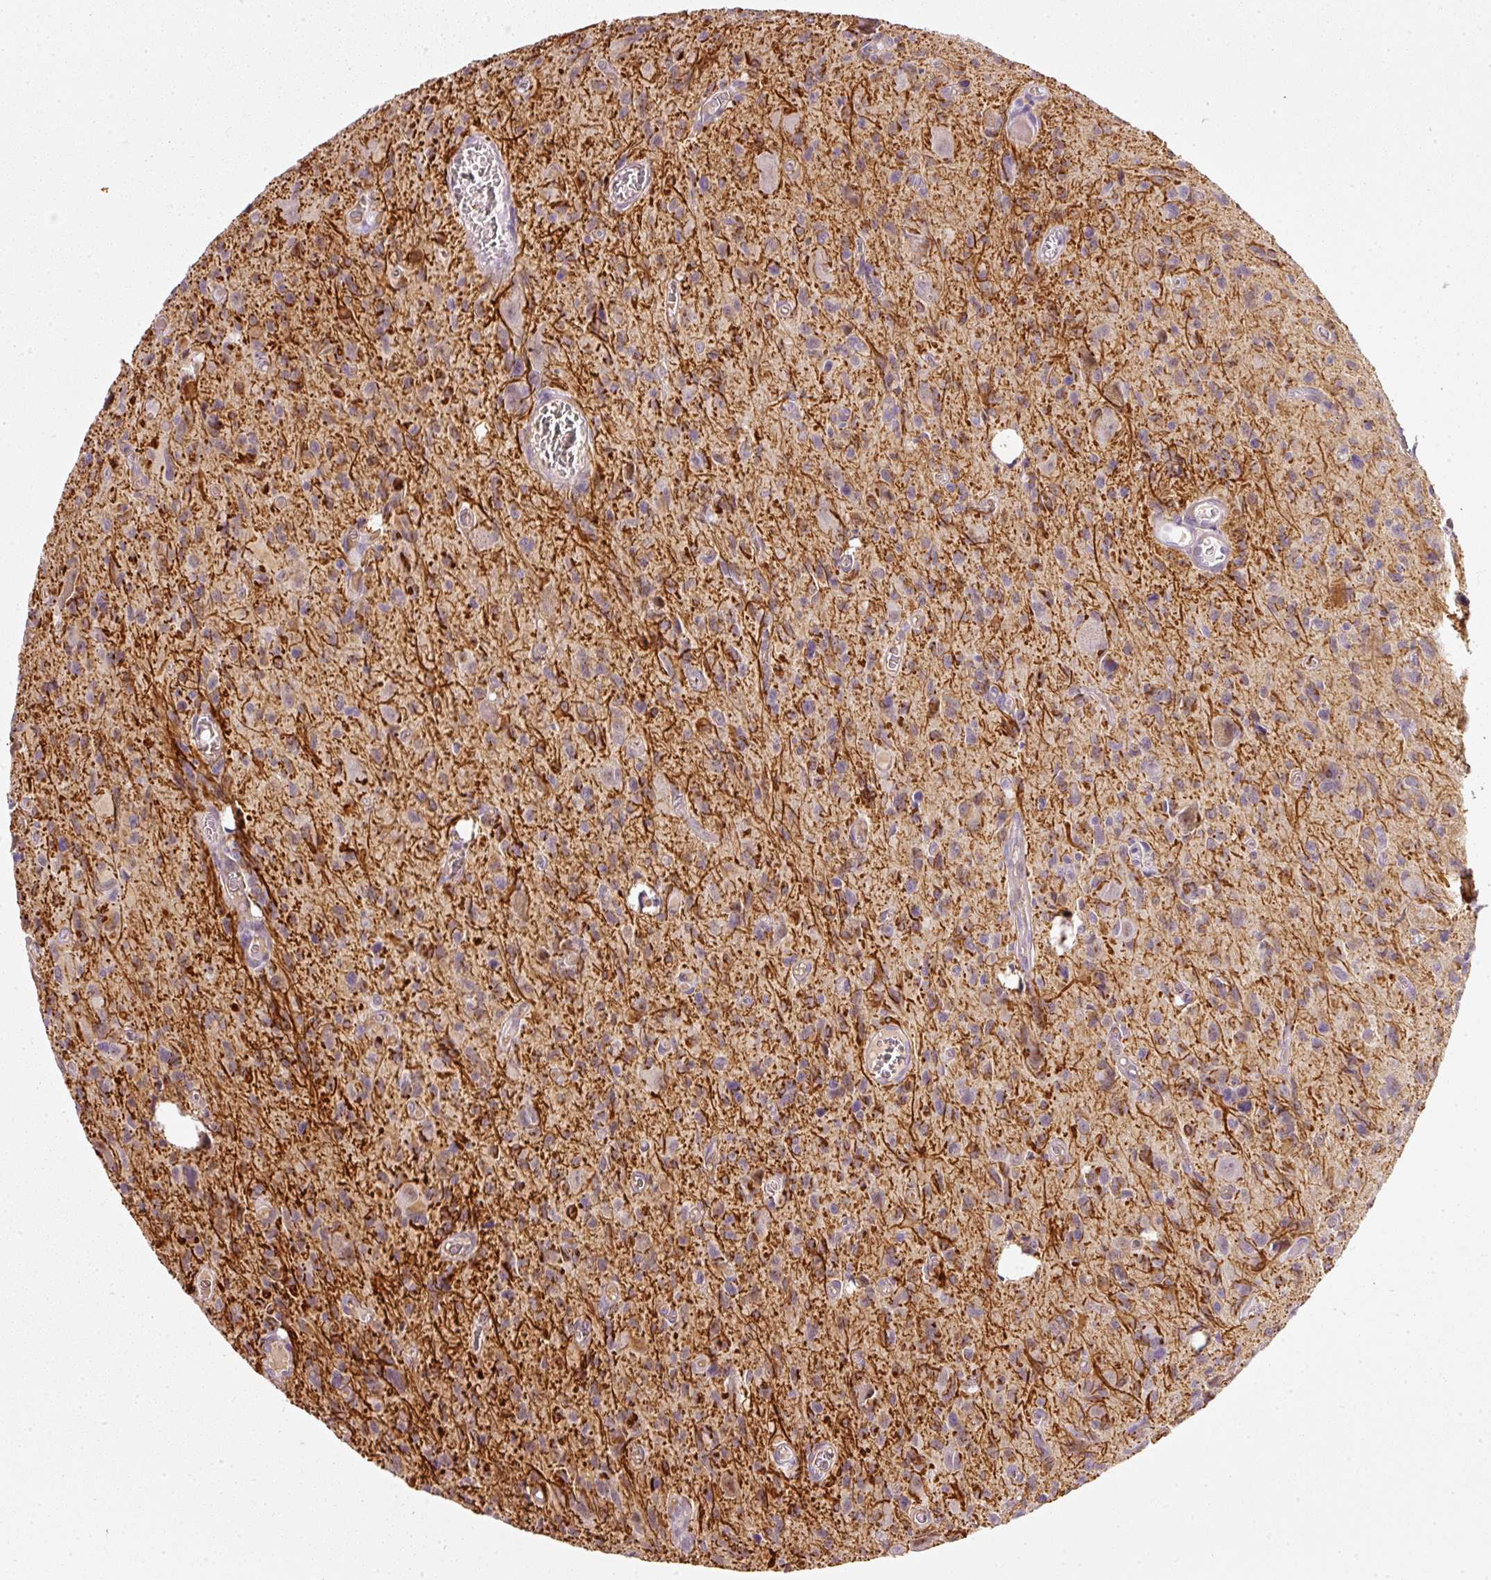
{"staining": {"intensity": "negative", "quantity": "none", "location": "none"}, "tissue": "glioma", "cell_type": "Tumor cells", "image_type": "cancer", "snomed": [{"axis": "morphology", "description": "Glioma, malignant, High grade"}, {"axis": "topography", "description": "Brain"}], "caption": "Image shows no significant protein positivity in tumor cells of malignant high-grade glioma.", "gene": "TOGARAM1", "patient": {"sex": "male", "age": 76}}